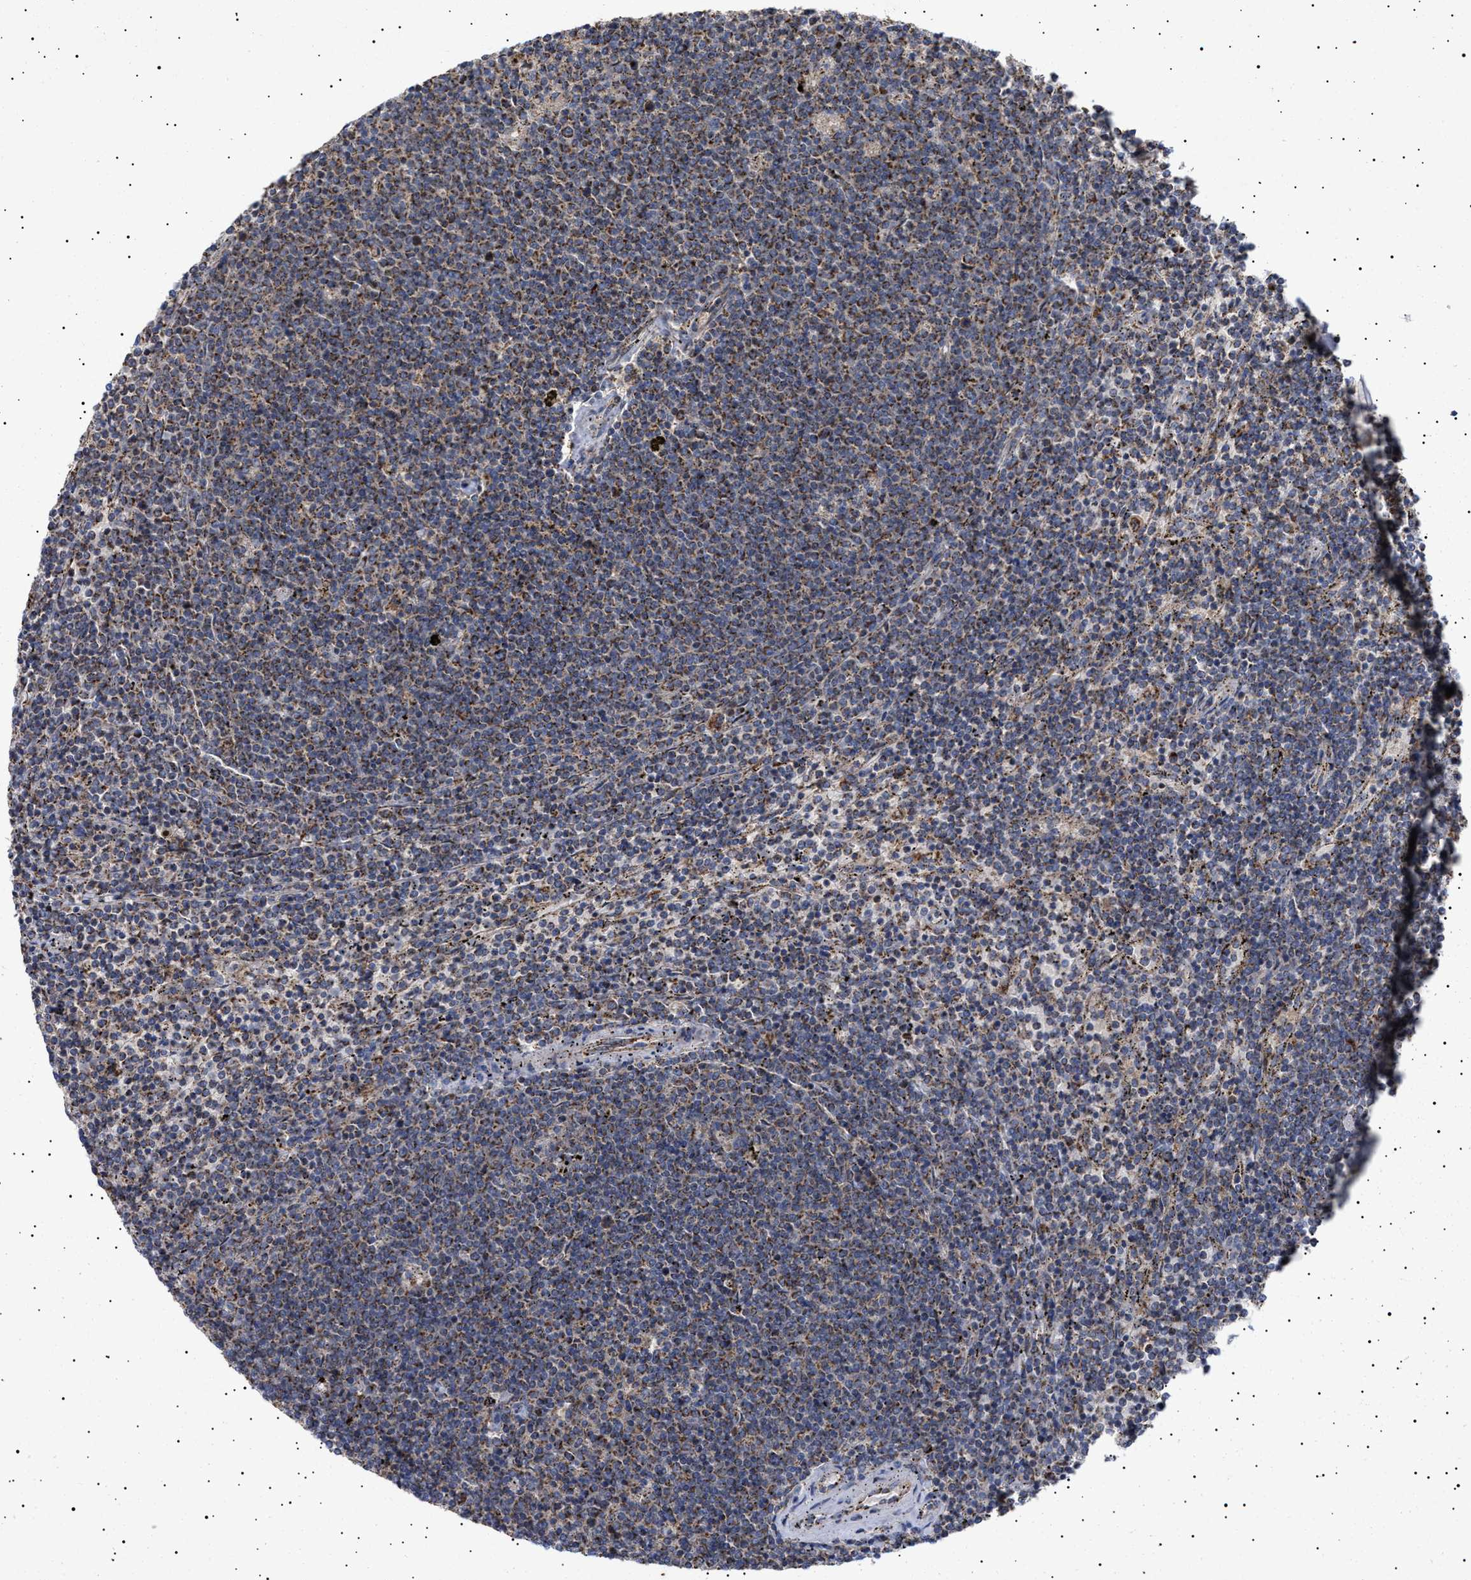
{"staining": {"intensity": "moderate", "quantity": ">75%", "location": "cytoplasmic/membranous"}, "tissue": "lymphoma", "cell_type": "Tumor cells", "image_type": "cancer", "snomed": [{"axis": "morphology", "description": "Malignant lymphoma, non-Hodgkin's type, Low grade"}, {"axis": "topography", "description": "Spleen"}], "caption": "This image shows malignant lymphoma, non-Hodgkin's type (low-grade) stained with IHC to label a protein in brown. The cytoplasmic/membranous of tumor cells show moderate positivity for the protein. Nuclei are counter-stained blue.", "gene": "MRPL10", "patient": {"sex": "female", "age": 50}}